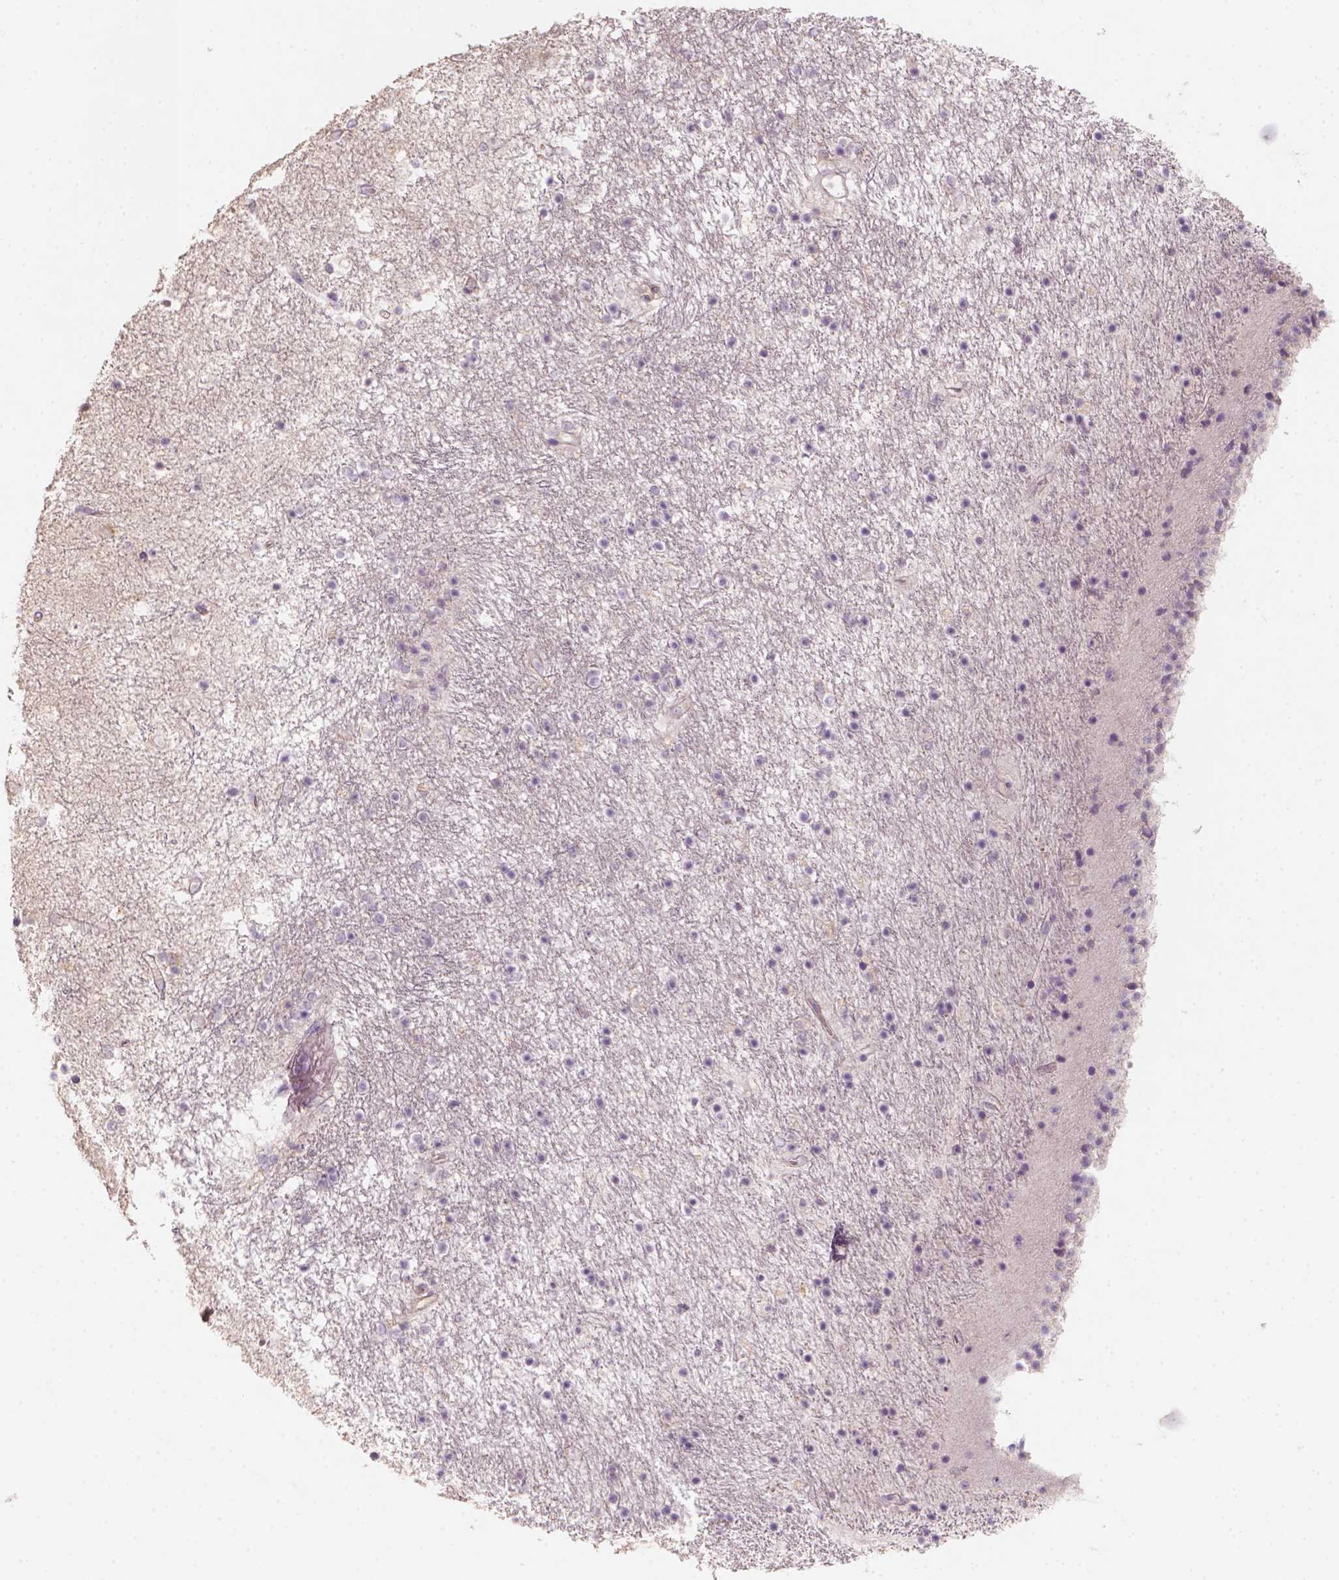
{"staining": {"intensity": "negative", "quantity": "none", "location": "none"}, "tissue": "caudate", "cell_type": "Glial cells", "image_type": "normal", "snomed": [{"axis": "morphology", "description": "Normal tissue, NOS"}, {"axis": "topography", "description": "Lateral ventricle wall"}], "caption": "This is an immunohistochemistry image of unremarkable human caudate. There is no expression in glial cells.", "gene": "AQP9", "patient": {"sex": "female", "age": 71}}